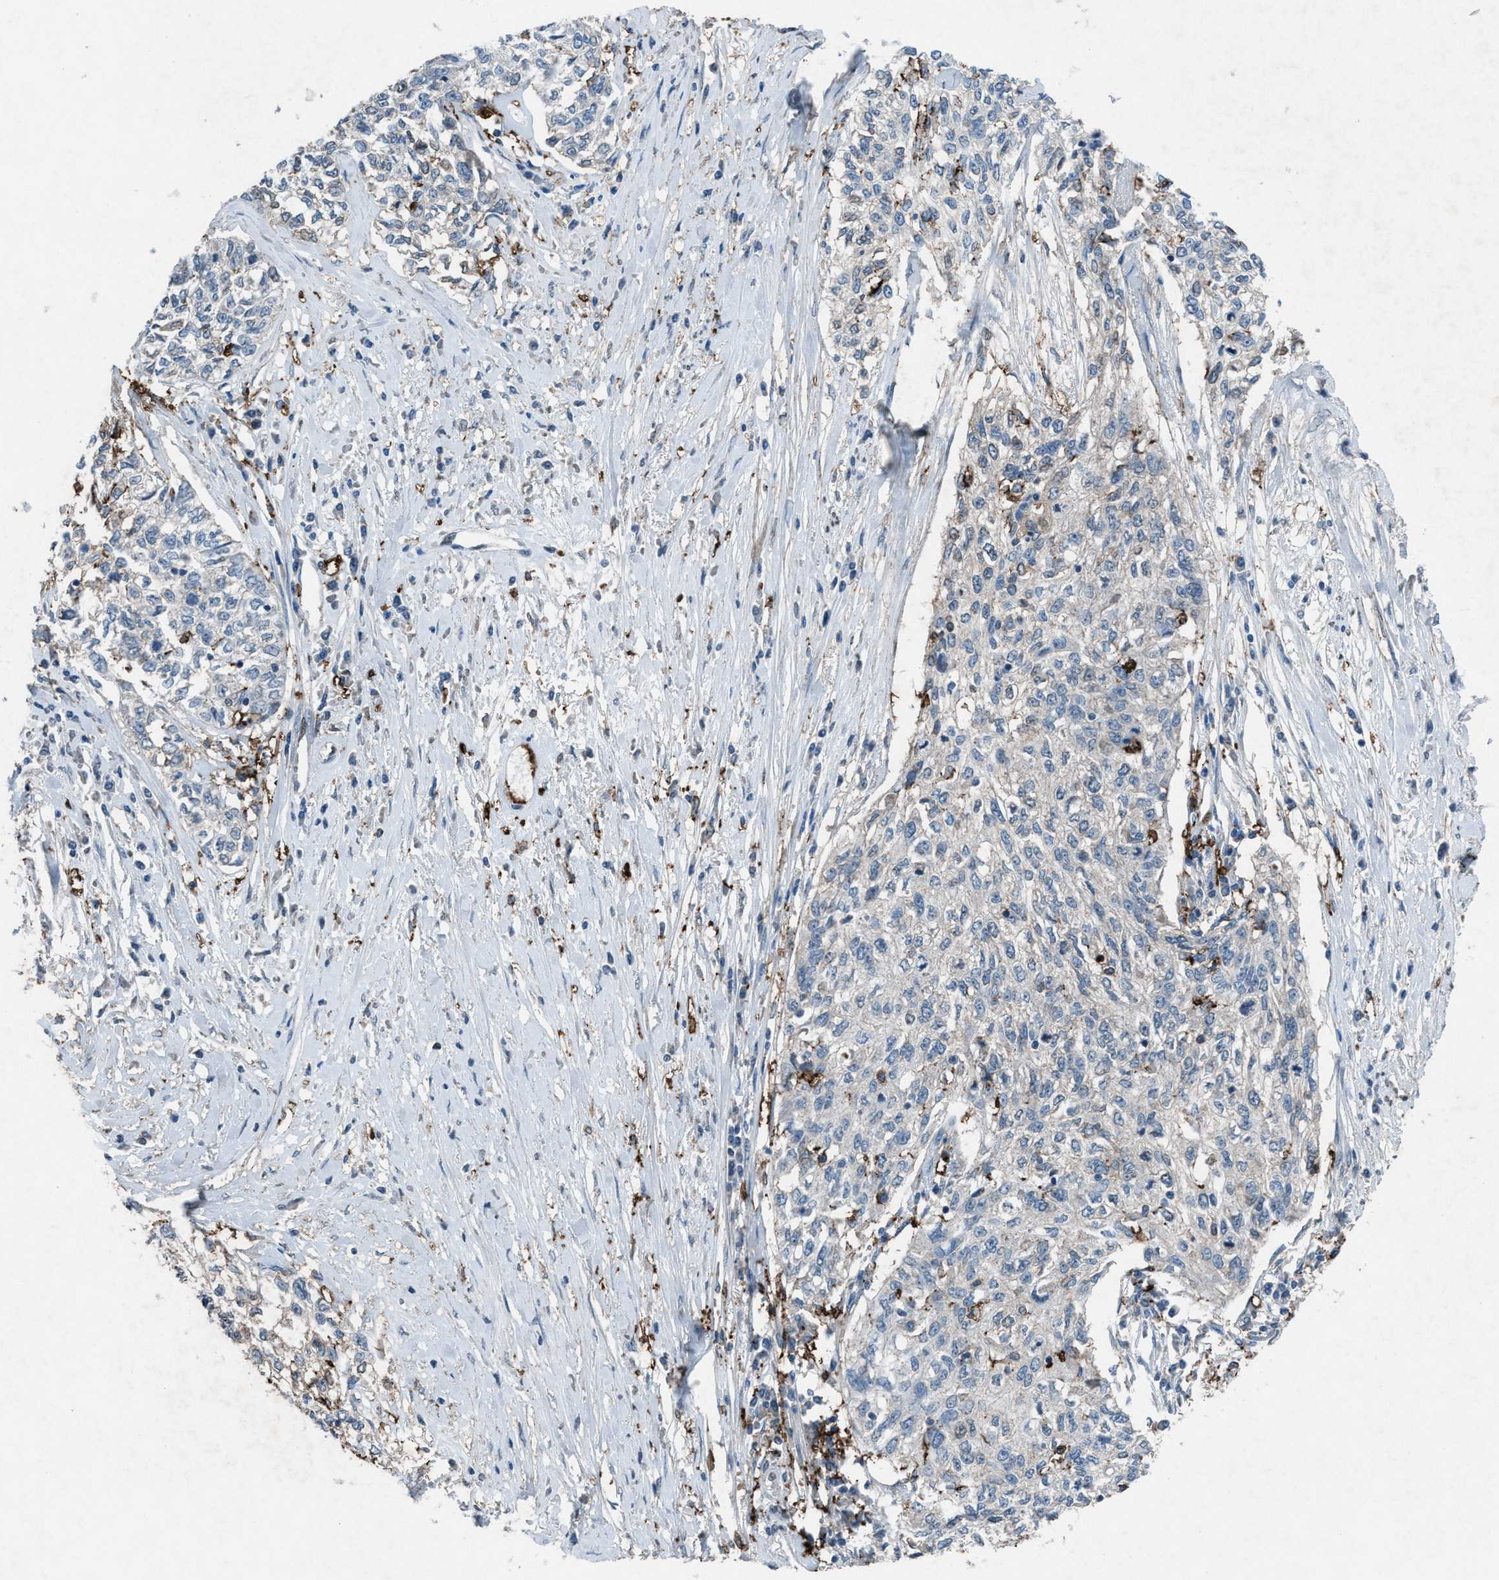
{"staining": {"intensity": "negative", "quantity": "none", "location": "none"}, "tissue": "cervical cancer", "cell_type": "Tumor cells", "image_type": "cancer", "snomed": [{"axis": "morphology", "description": "Squamous cell carcinoma, NOS"}, {"axis": "topography", "description": "Cervix"}], "caption": "Image shows no protein expression in tumor cells of cervical cancer tissue.", "gene": "FCER1G", "patient": {"sex": "female", "age": 57}}